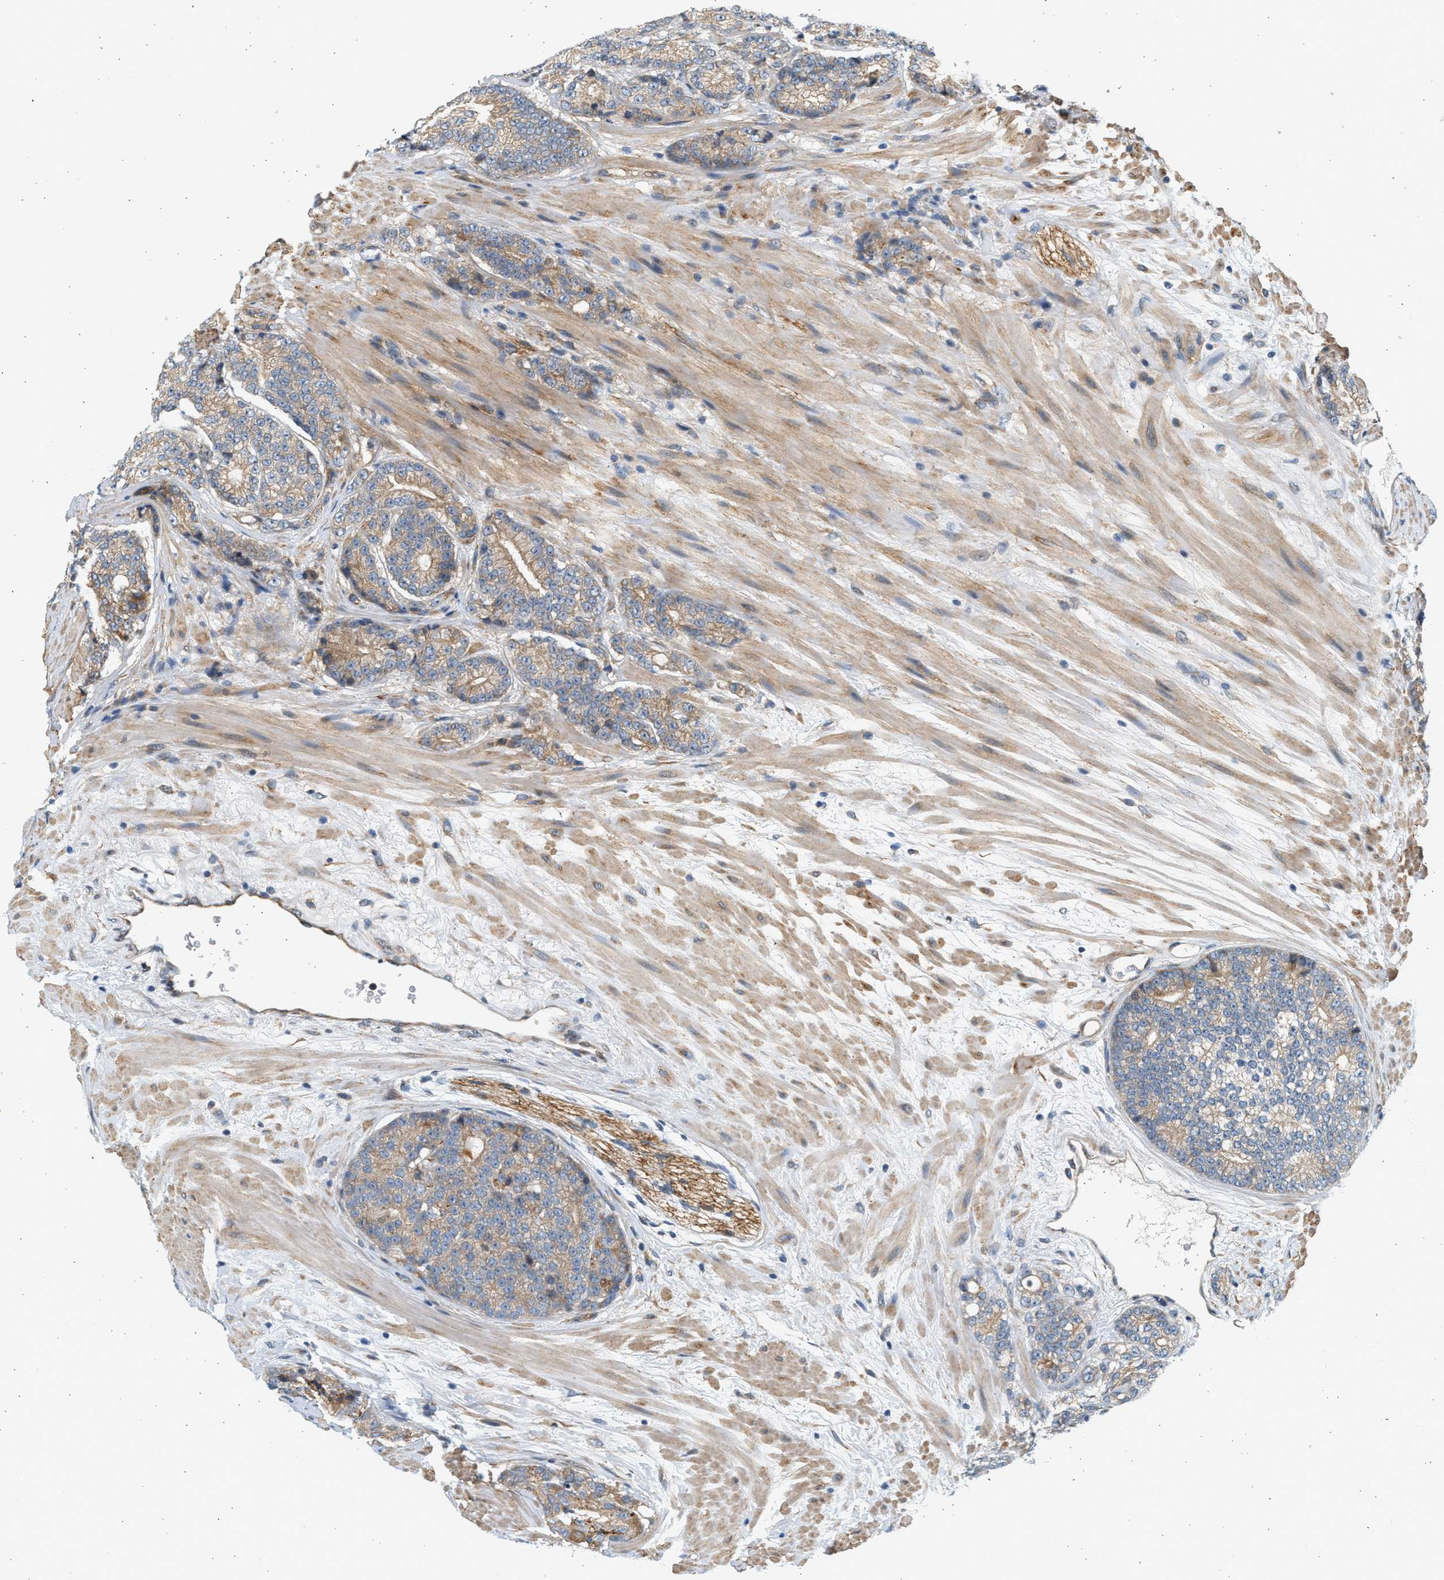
{"staining": {"intensity": "weak", "quantity": "25%-75%", "location": "cytoplasmic/membranous"}, "tissue": "prostate cancer", "cell_type": "Tumor cells", "image_type": "cancer", "snomed": [{"axis": "morphology", "description": "Adenocarcinoma, High grade"}, {"axis": "topography", "description": "Prostate"}], "caption": "Immunohistochemistry staining of high-grade adenocarcinoma (prostate), which displays low levels of weak cytoplasmic/membranous staining in approximately 25%-75% of tumor cells indicating weak cytoplasmic/membranous protein staining. The staining was performed using DAB (brown) for protein detection and nuclei were counterstained in hematoxylin (blue).", "gene": "KDELR2", "patient": {"sex": "male", "age": 61}}